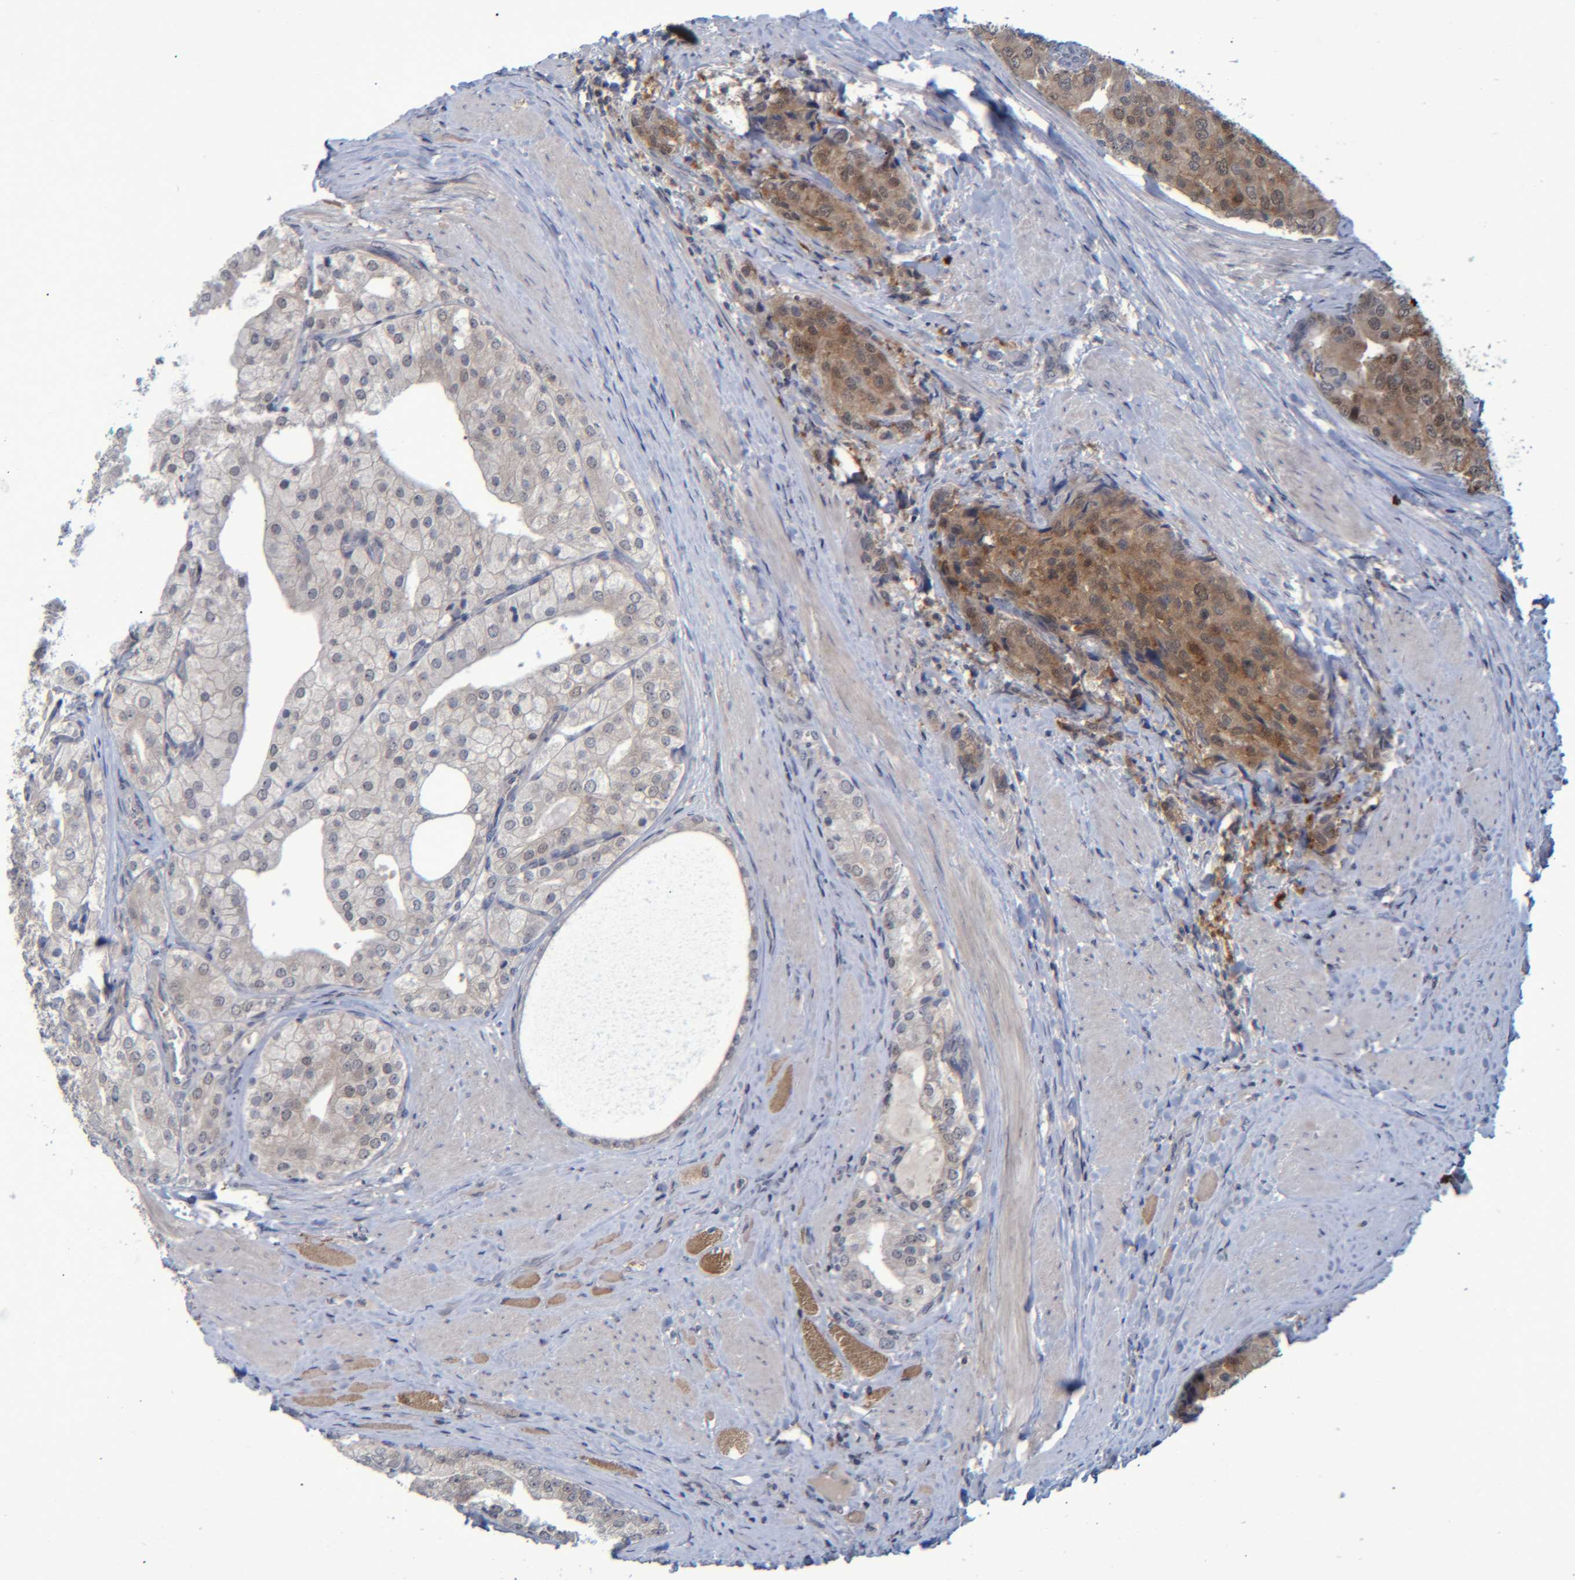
{"staining": {"intensity": "moderate", "quantity": "25%-75%", "location": "cytoplasmic/membranous"}, "tissue": "prostate cancer", "cell_type": "Tumor cells", "image_type": "cancer", "snomed": [{"axis": "morphology", "description": "Adenocarcinoma, High grade"}, {"axis": "topography", "description": "Prostate"}], "caption": "The histopathology image displays staining of prostate cancer, revealing moderate cytoplasmic/membranous protein staining (brown color) within tumor cells. The staining was performed using DAB (3,3'-diaminobenzidine), with brown indicating positive protein expression. Nuclei are stained blue with hematoxylin.", "gene": "PCYT2", "patient": {"sex": "male", "age": 50}}